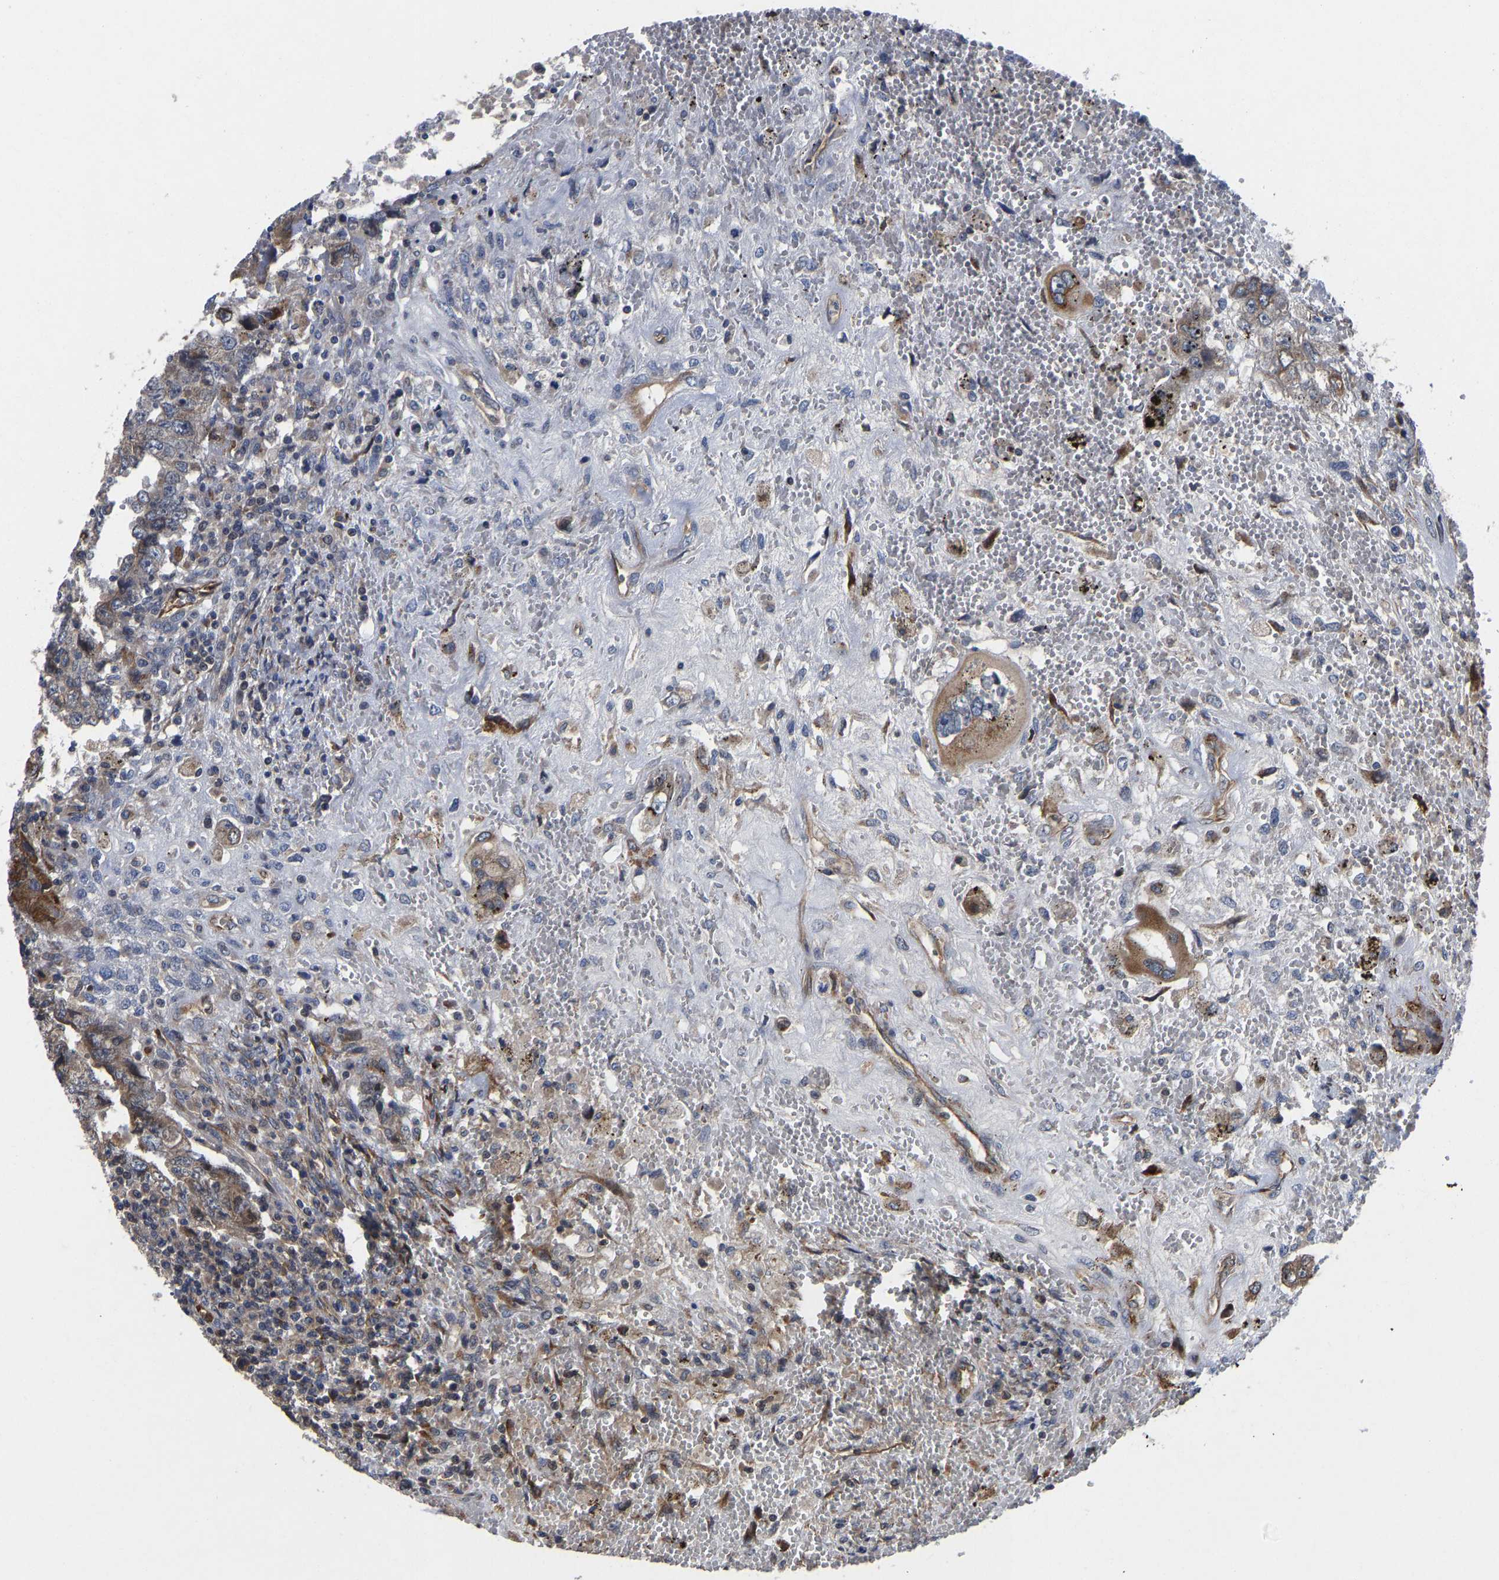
{"staining": {"intensity": "weak", "quantity": ">75%", "location": "cytoplasmic/membranous"}, "tissue": "testis cancer", "cell_type": "Tumor cells", "image_type": "cancer", "snomed": [{"axis": "morphology", "description": "Carcinoma, Embryonal, NOS"}, {"axis": "topography", "description": "Testis"}], "caption": "Immunohistochemical staining of testis cancer (embryonal carcinoma) demonstrates weak cytoplasmic/membranous protein expression in approximately >75% of tumor cells.", "gene": "FRRS1", "patient": {"sex": "male", "age": 26}}